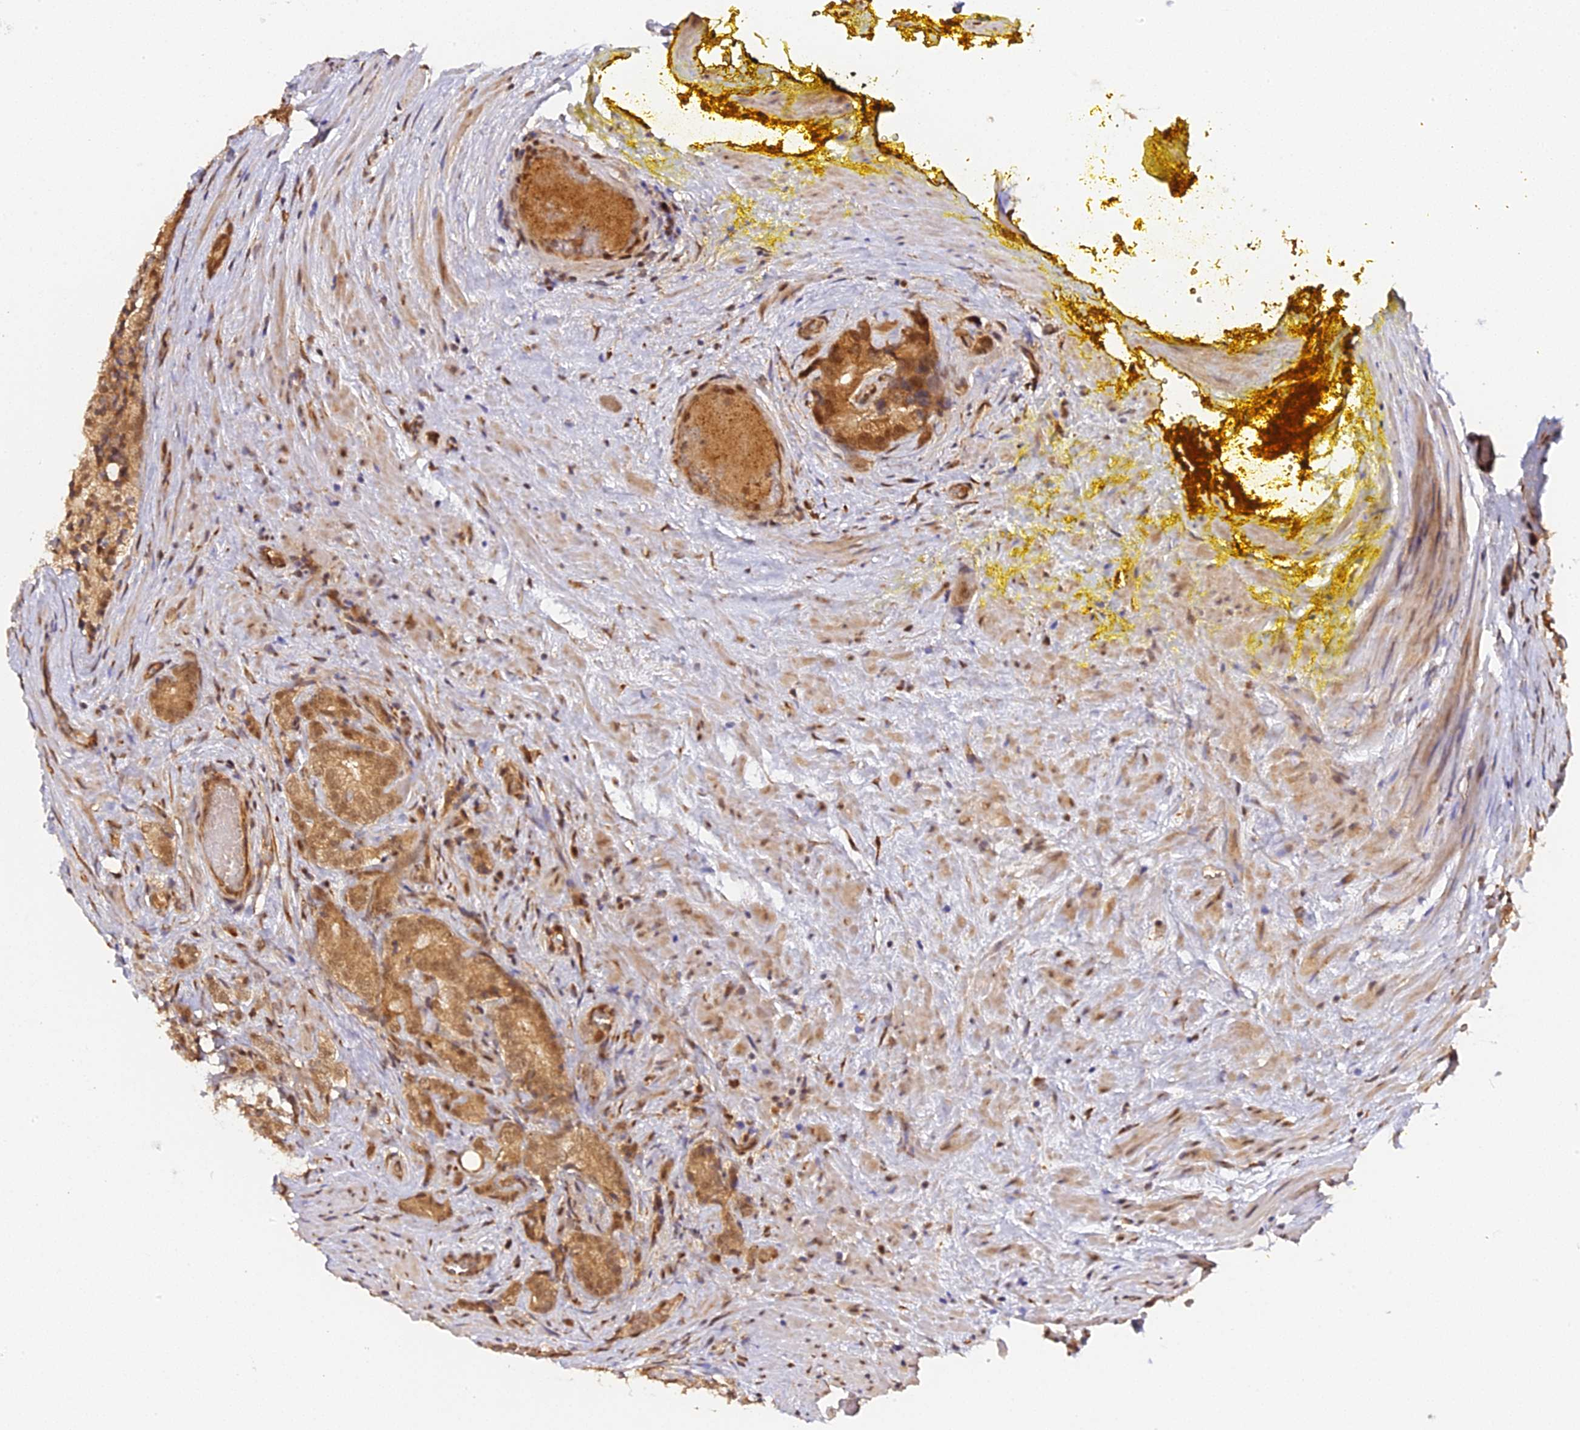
{"staining": {"intensity": "moderate", "quantity": ">75%", "location": "cytoplasmic/membranous,nuclear"}, "tissue": "prostate cancer", "cell_type": "Tumor cells", "image_type": "cancer", "snomed": [{"axis": "morphology", "description": "Adenocarcinoma, Low grade"}, {"axis": "topography", "description": "Prostate"}], "caption": "An image of prostate cancer (low-grade adenocarcinoma) stained for a protein demonstrates moderate cytoplasmic/membranous and nuclear brown staining in tumor cells.", "gene": "IMPACT", "patient": {"sex": "male", "age": 71}}